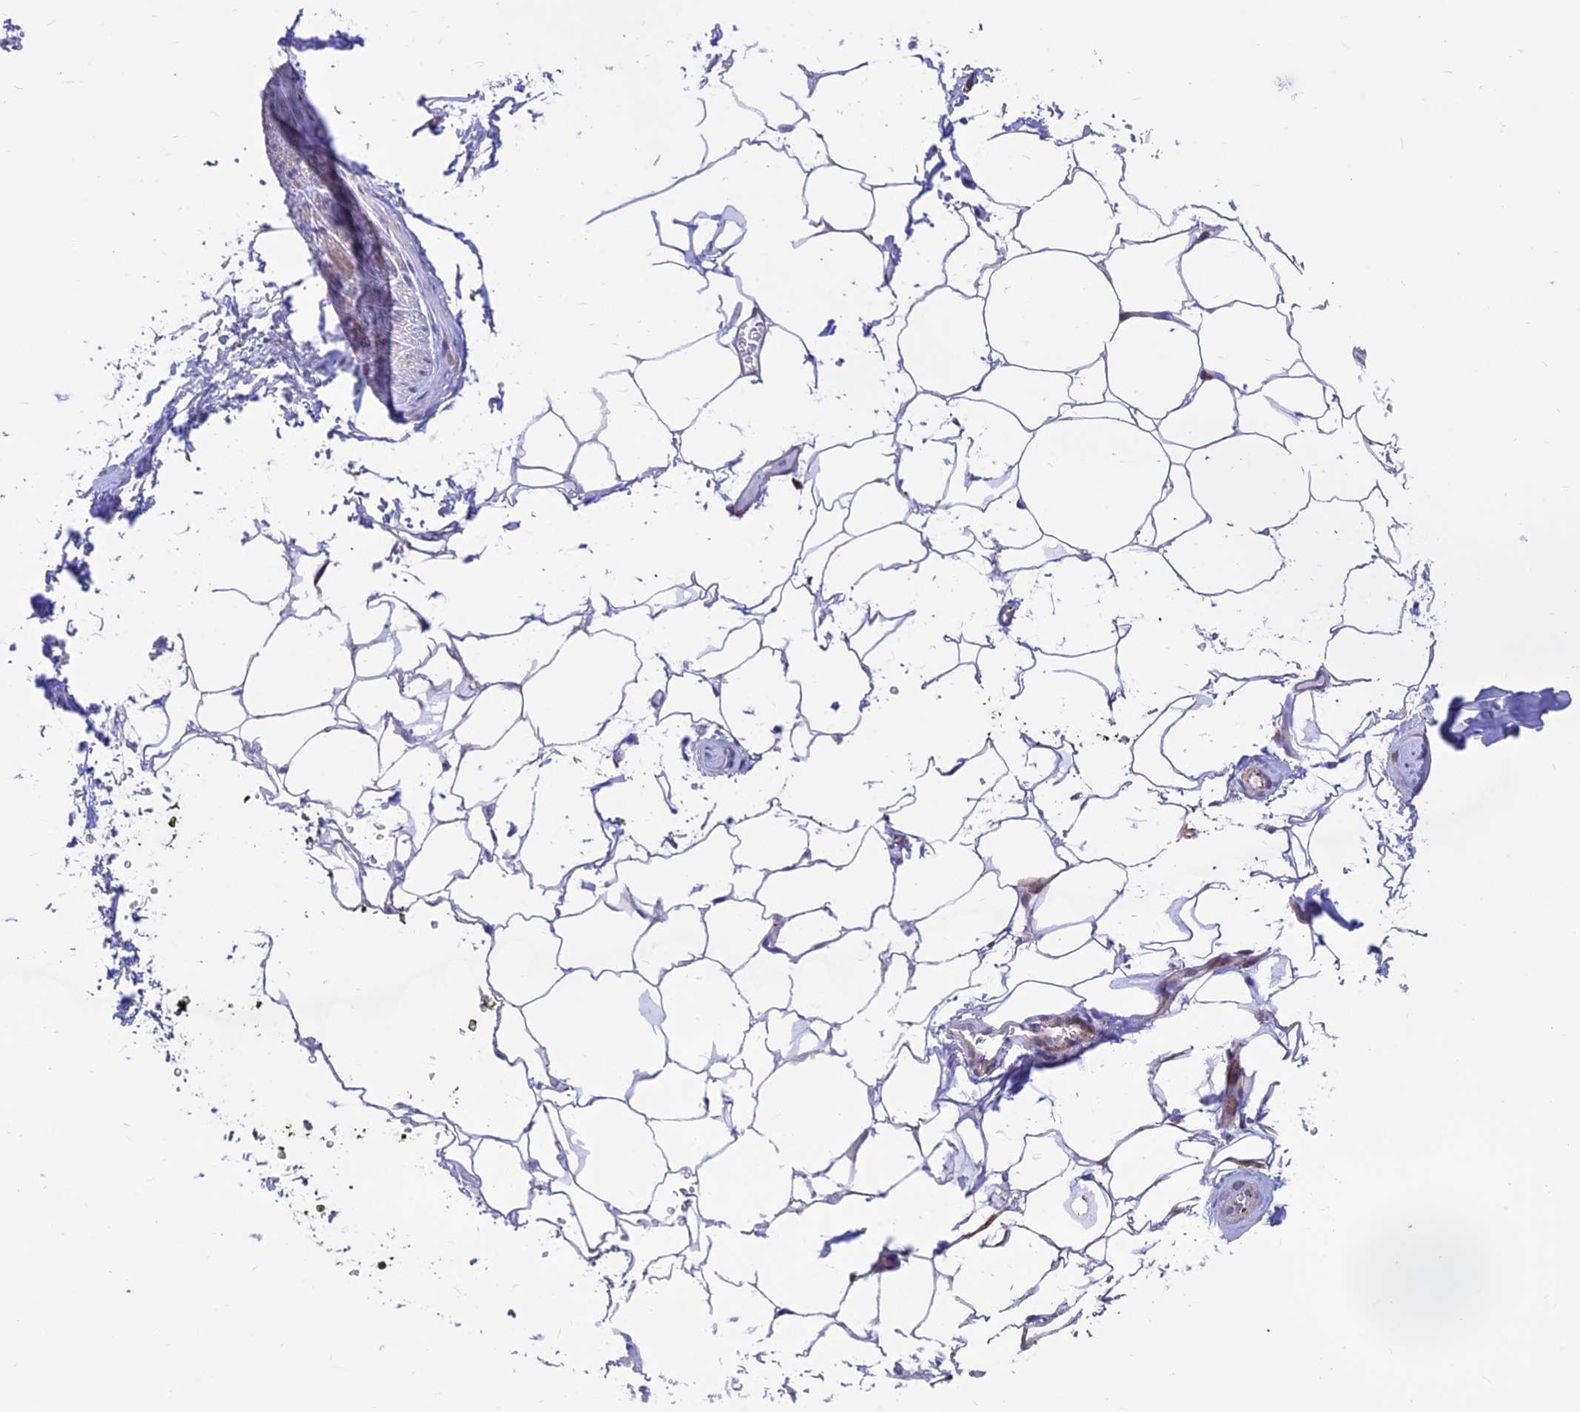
{"staining": {"intensity": "negative", "quantity": "none", "location": "none"}, "tissue": "adipose tissue", "cell_type": "Adipocytes", "image_type": "normal", "snomed": [{"axis": "morphology", "description": "Normal tissue, NOS"}, {"axis": "morphology", "description": "Adenocarcinoma, Low grade"}, {"axis": "topography", "description": "Prostate"}, {"axis": "topography", "description": "Peripheral nerve tissue"}], "caption": "Immunohistochemistry (IHC) histopathology image of unremarkable human adipose tissue stained for a protein (brown), which demonstrates no expression in adipocytes. (DAB IHC visualized using brightfield microscopy, high magnification).", "gene": "FAM186B", "patient": {"sex": "male", "age": 63}}